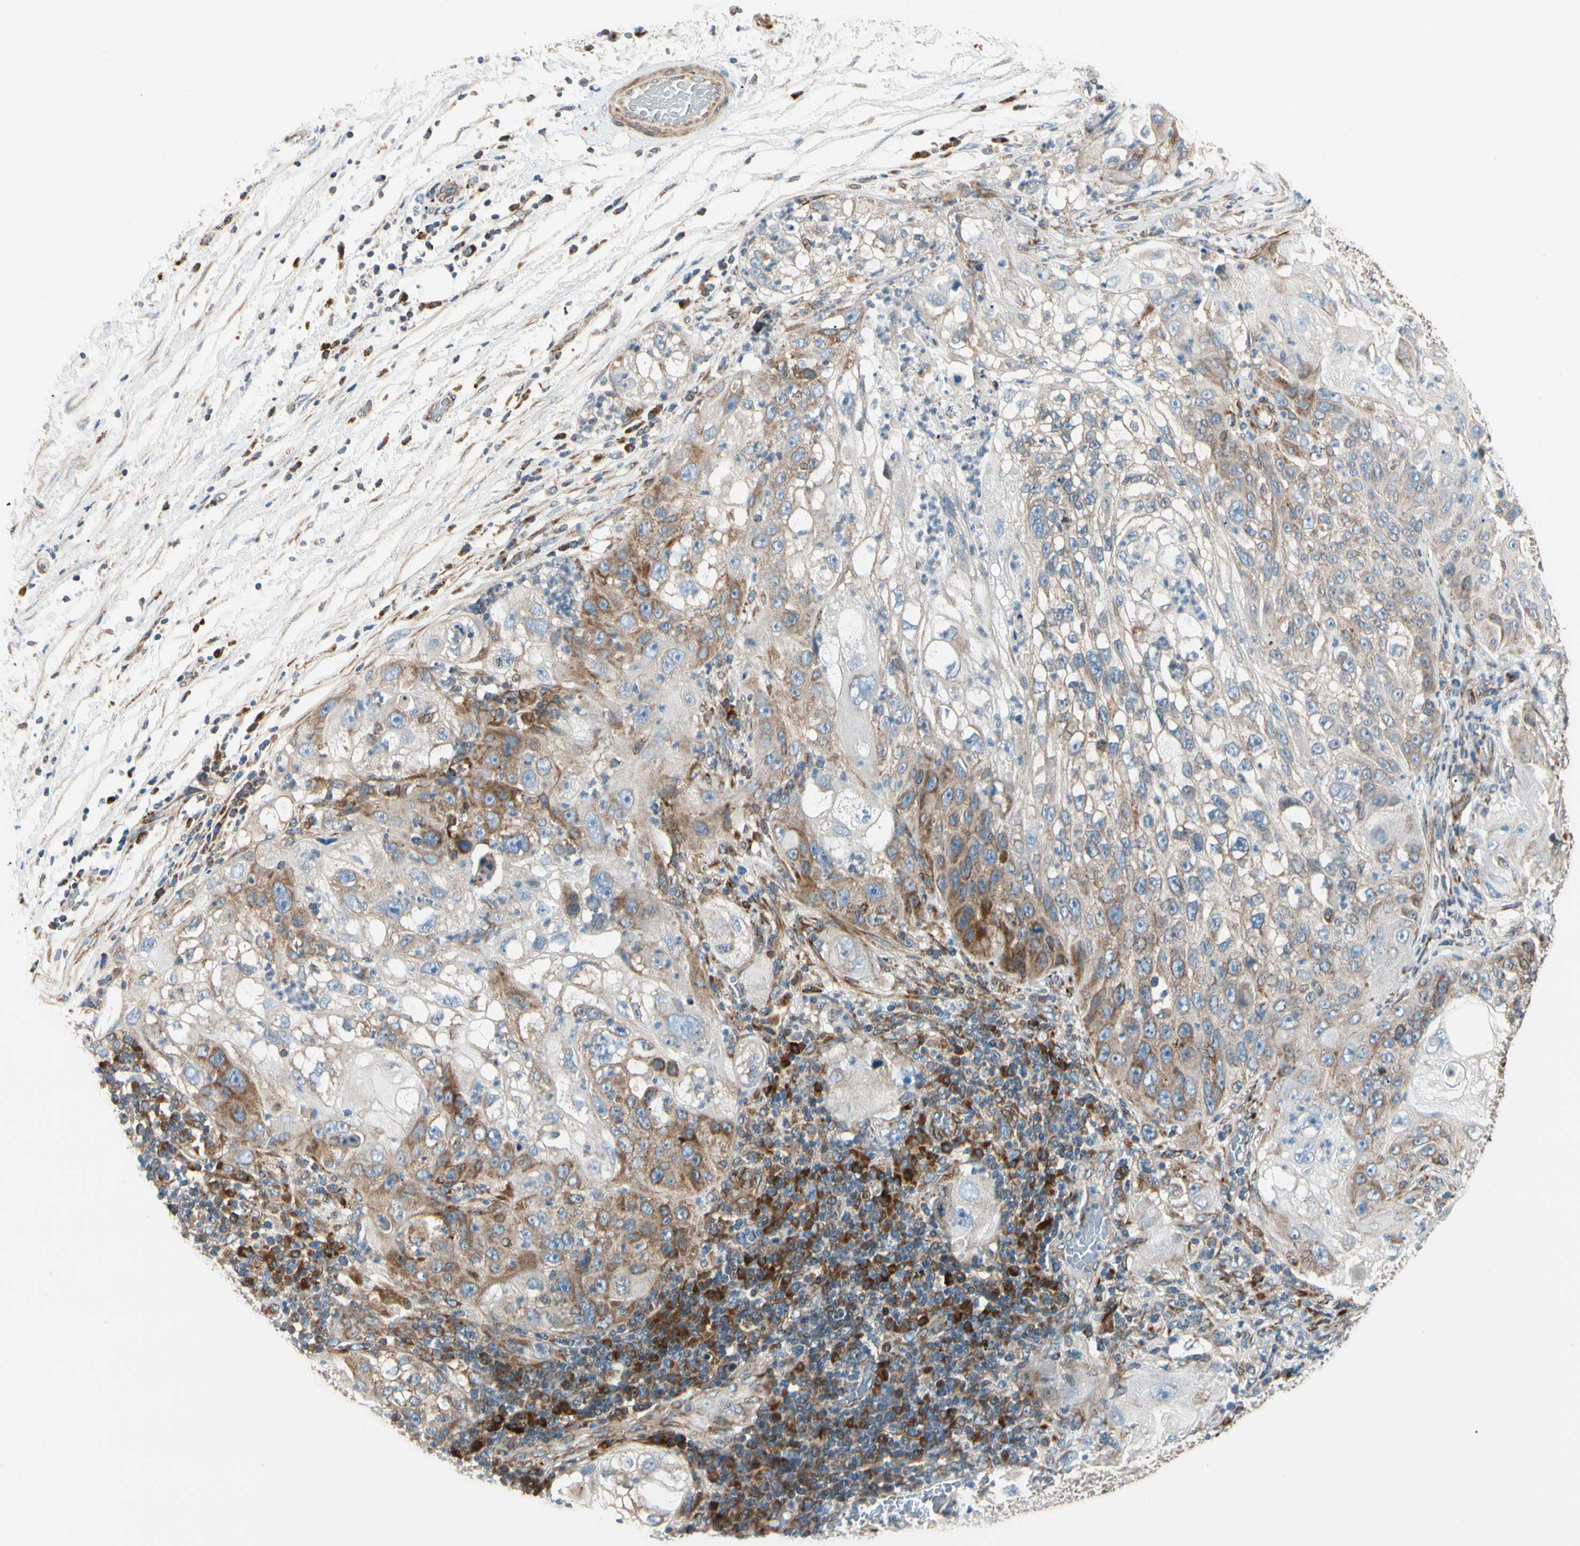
{"staining": {"intensity": "moderate", "quantity": ">75%", "location": "cytoplasmic/membranous"}, "tissue": "lung cancer", "cell_type": "Tumor cells", "image_type": "cancer", "snomed": [{"axis": "morphology", "description": "Inflammation, NOS"}, {"axis": "morphology", "description": "Squamous cell carcinoma, NOS"}, {"axis": "topography", "description": "Lymph node"}, {"axis": "topography", "description": "Soft tissue"}, {"axis": "topography", "description": "Lung"}], "caption": "Brown immunohistochemical staining in lung squamous cell carcinoma demonstrates moderate cytoplasmic/membranous positivity in about >75% of tumor cells.", "gene": "MRPL9", "patient": {"sex": "male", "age": 66}}